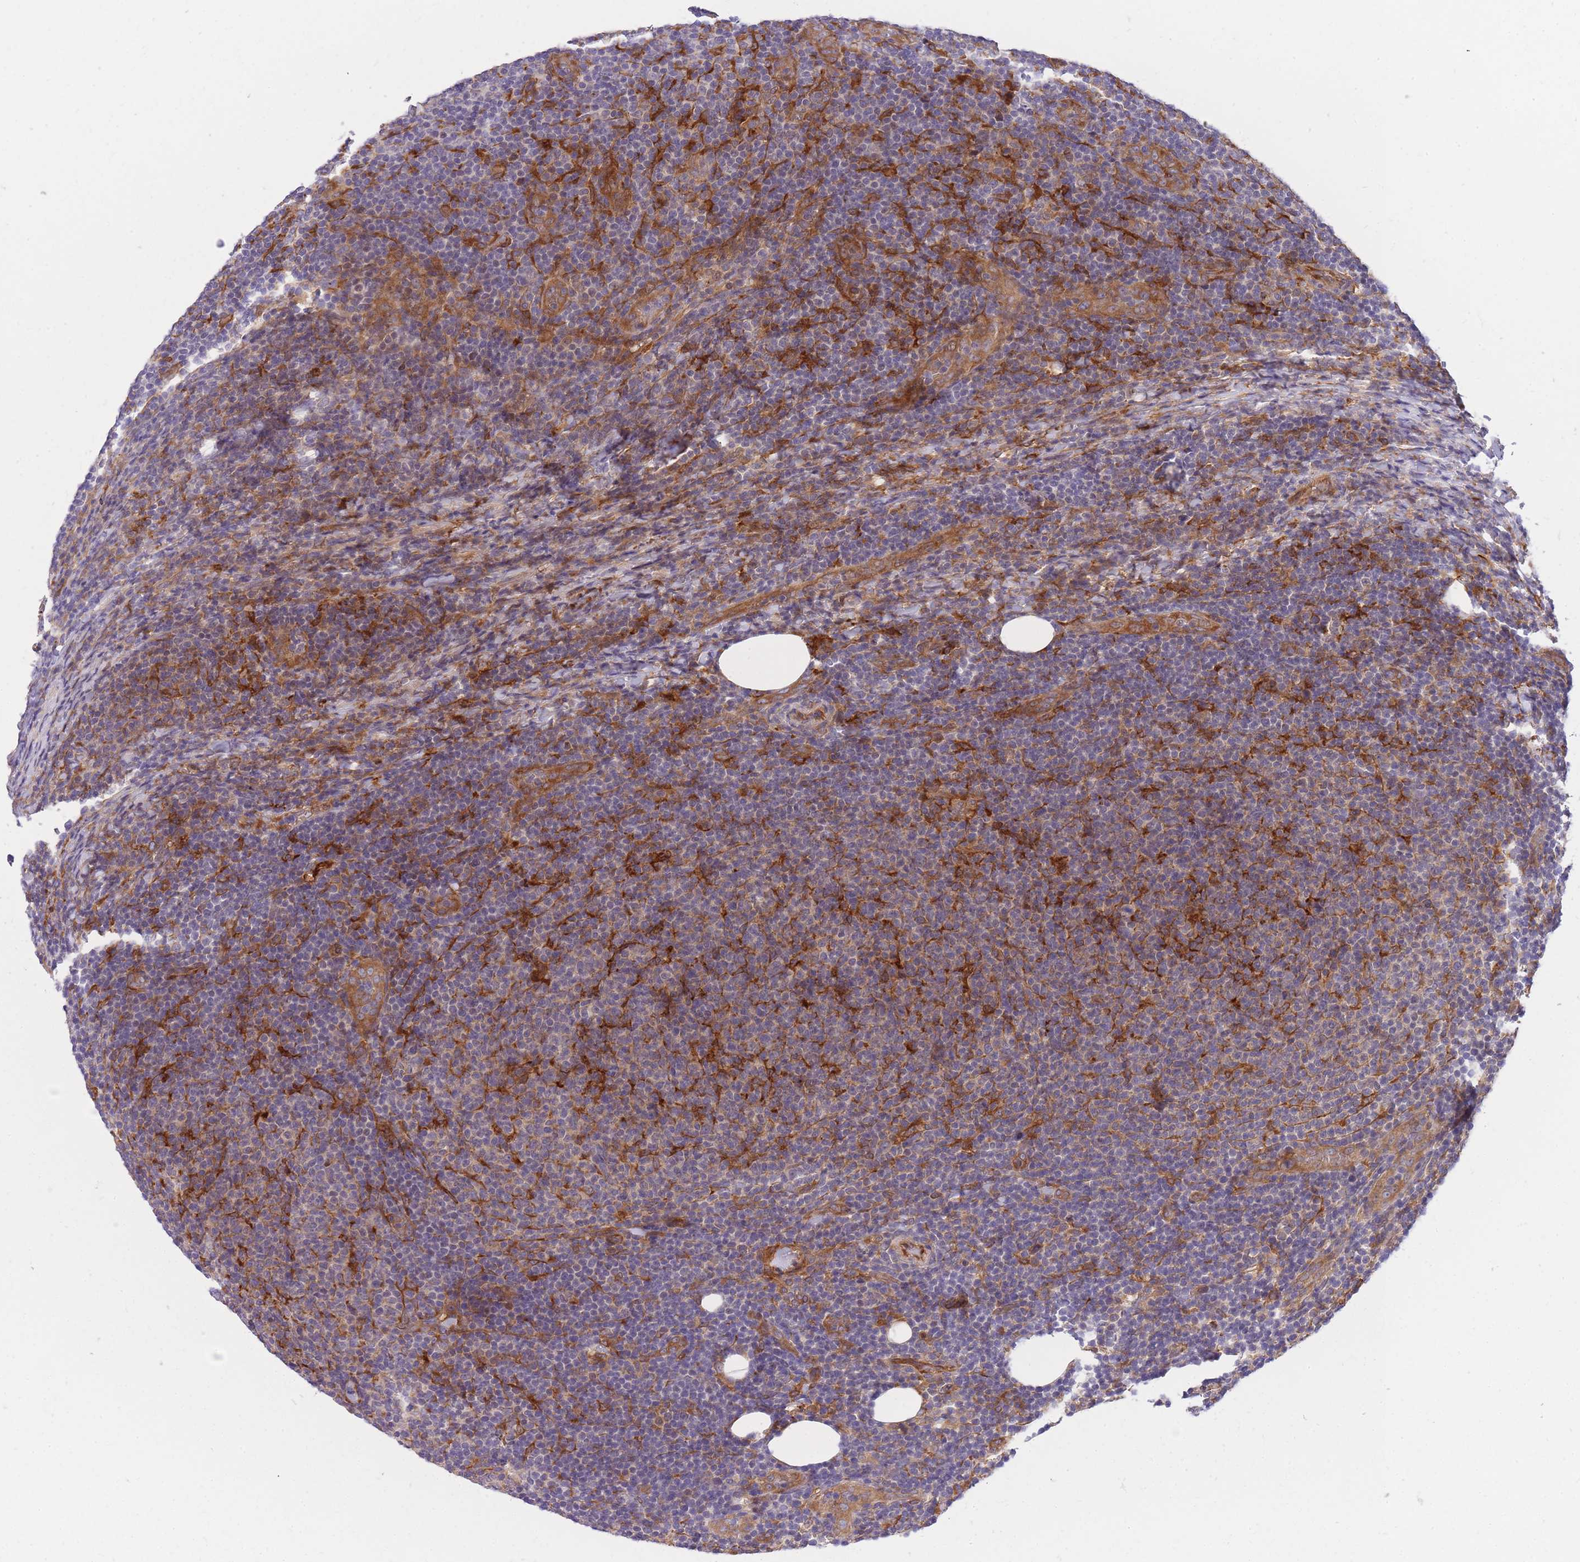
{"staining": {"intensity": "weak", "quantity": "<25%", "location": "cytoplasmic/membranous"}, "tissue": "lymphoma", "cell_type": "Tumor cells", "image_type": "cancer", "snomed": [{"axis": "morphology", "description": "Malignant lymphoma, non-Hodgkin's type, Low grade"}, {"axis": "topography", "description": "Lymph node"}], "caption": "The image demonstrates no significant expression in tumor cells of malignant lymphoma, non-Hodgkin's type (low-grade).", "gene": "CRYGN", "patient": {"sex": "male", "age": 66}}